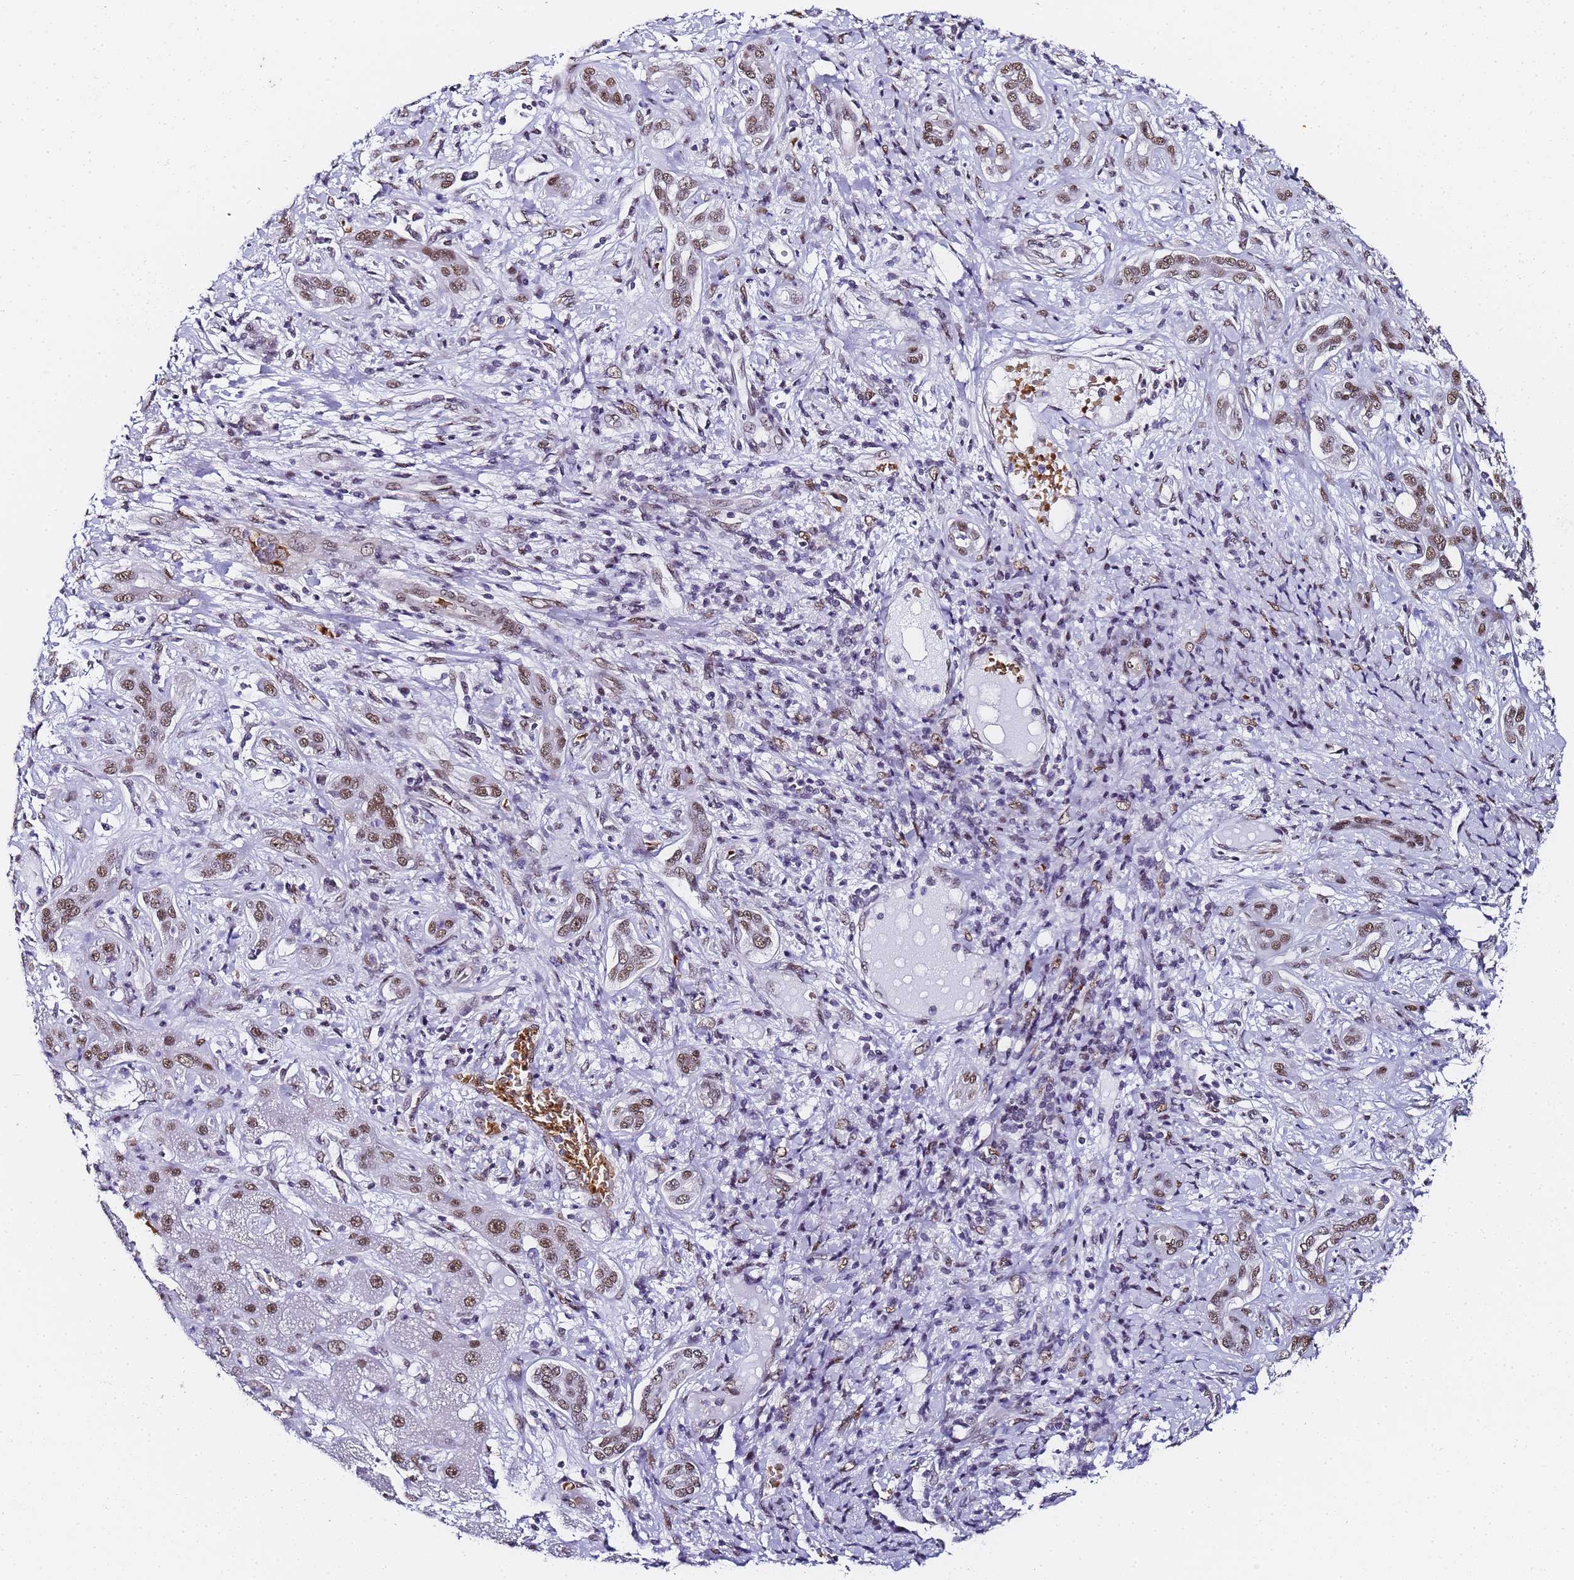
{"staining": {"intensity": "moderate", "quantity": ">75%", "location": "nuclear"}, "tissue": "liver cancer", "cell_type": "Tumor cells", "image_type": "cancer", "snomed": [{"axis": "morphology", "description": "Carcinoma, Hepatocellular, NOS"}, {"axis": "topography", "description": "Liver"}], "caption": "The immunohistochemical stain labels moderate nuclear positivity in tumor cells of liver cancer (hepatocellular carcinoma) tissue.", "gene": "POLR1A", "patient": {"sex": "male", "age": 65}}